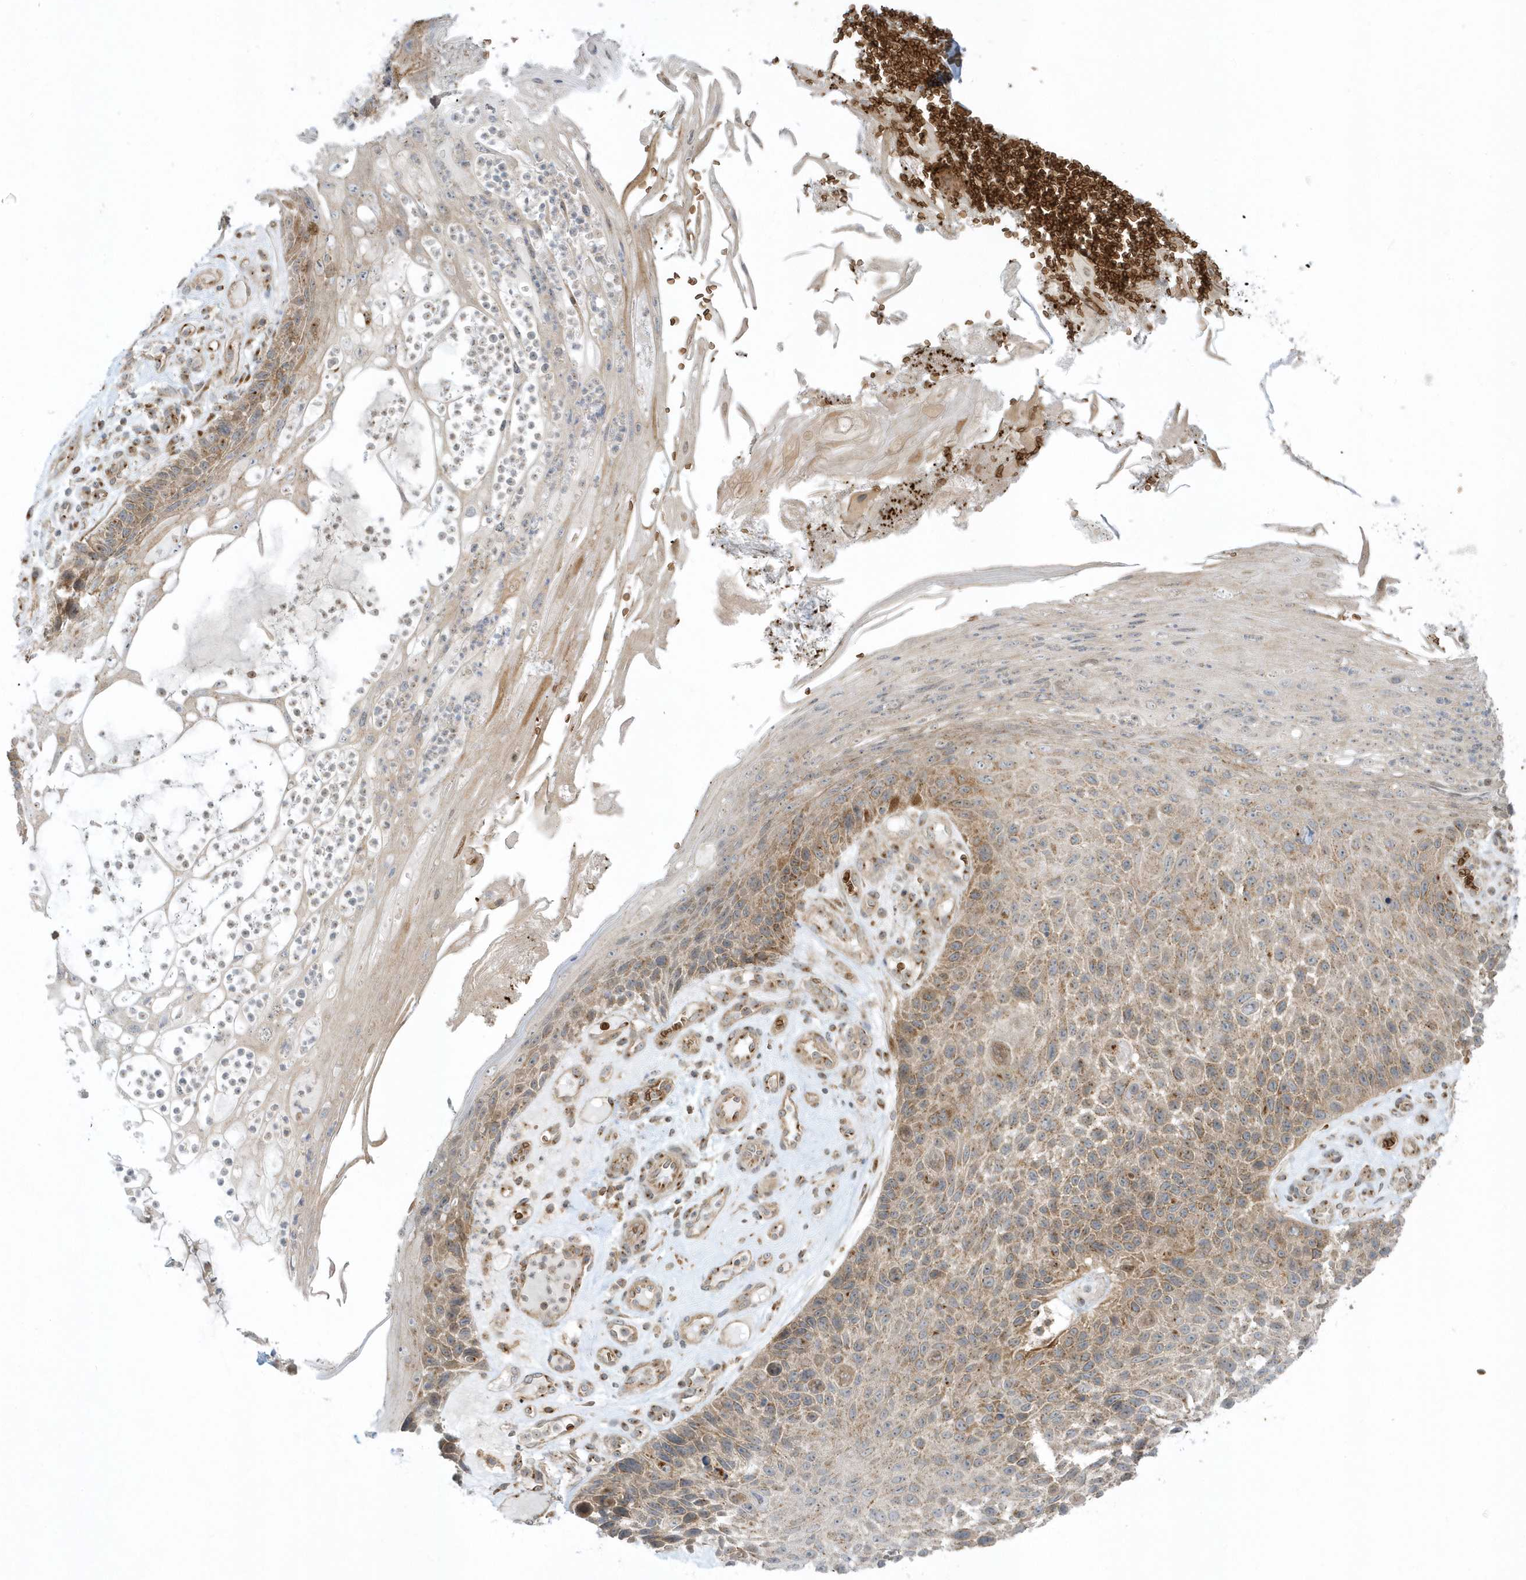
{"staining": {"intensity": "moderate", "quantity": ">75%", "location": "cytoplasmic/membranous"}, "tissue": "skin cancer", "cell_type": "Tumor cells", "image_type": "cancer", "snomed": [{"axis": "morphology", "description": "Squamous cell carcinoma, NOS"}, {"axis": "topography", "description": "Skin"}], "caption": "This micrograph displays skin cancer (squamous cell carcinoma) stained with immunohistochemistry (IHC) to label a protein in brown. The cytoplasmic/membranous of tumor cells show moderate positivity for the protein. Nuclei are counter-stained blue.", "gene": "RPP40", "patient": {"sex": "female", "age": 88}}